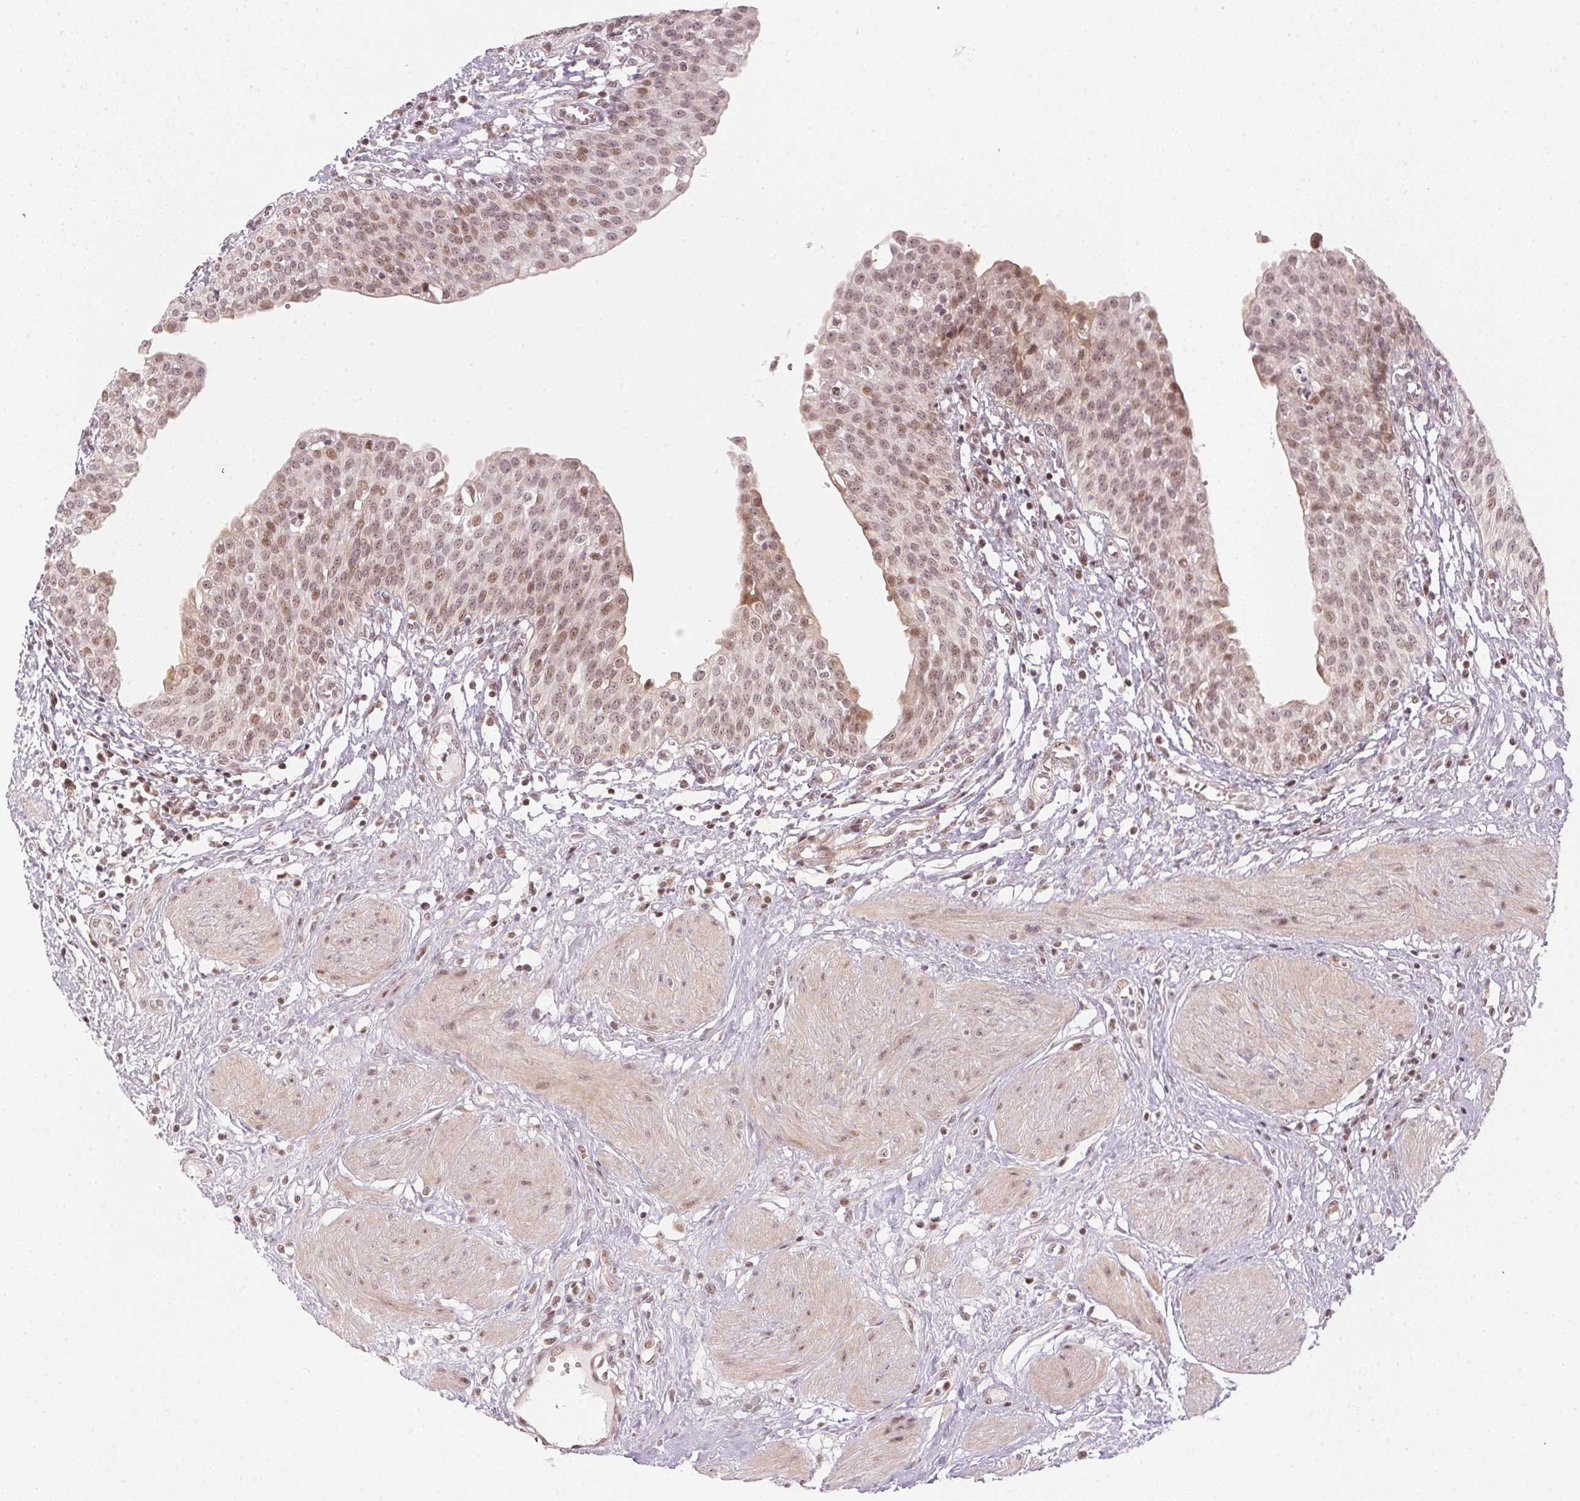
{"staining": {"intensity": "moderate", "quantity": ">75%", "location": "nuclear"}, "tissue": "urinary bladder", "cell_type": "Urothelial cells", "image_type": "normal", "snomed": [{"axis": "morphology", "description": "Normal tissue, NOS"}, {"axis": "topography", "description": "Urinary bladder"}], "caption": "Protein analysis of benign urinary bladder reveals moderate nuclear positivity in approximately >75% of urothelial cells.", "gene": "KAT6A", "patient": {"sex": "male", "age": 55}}